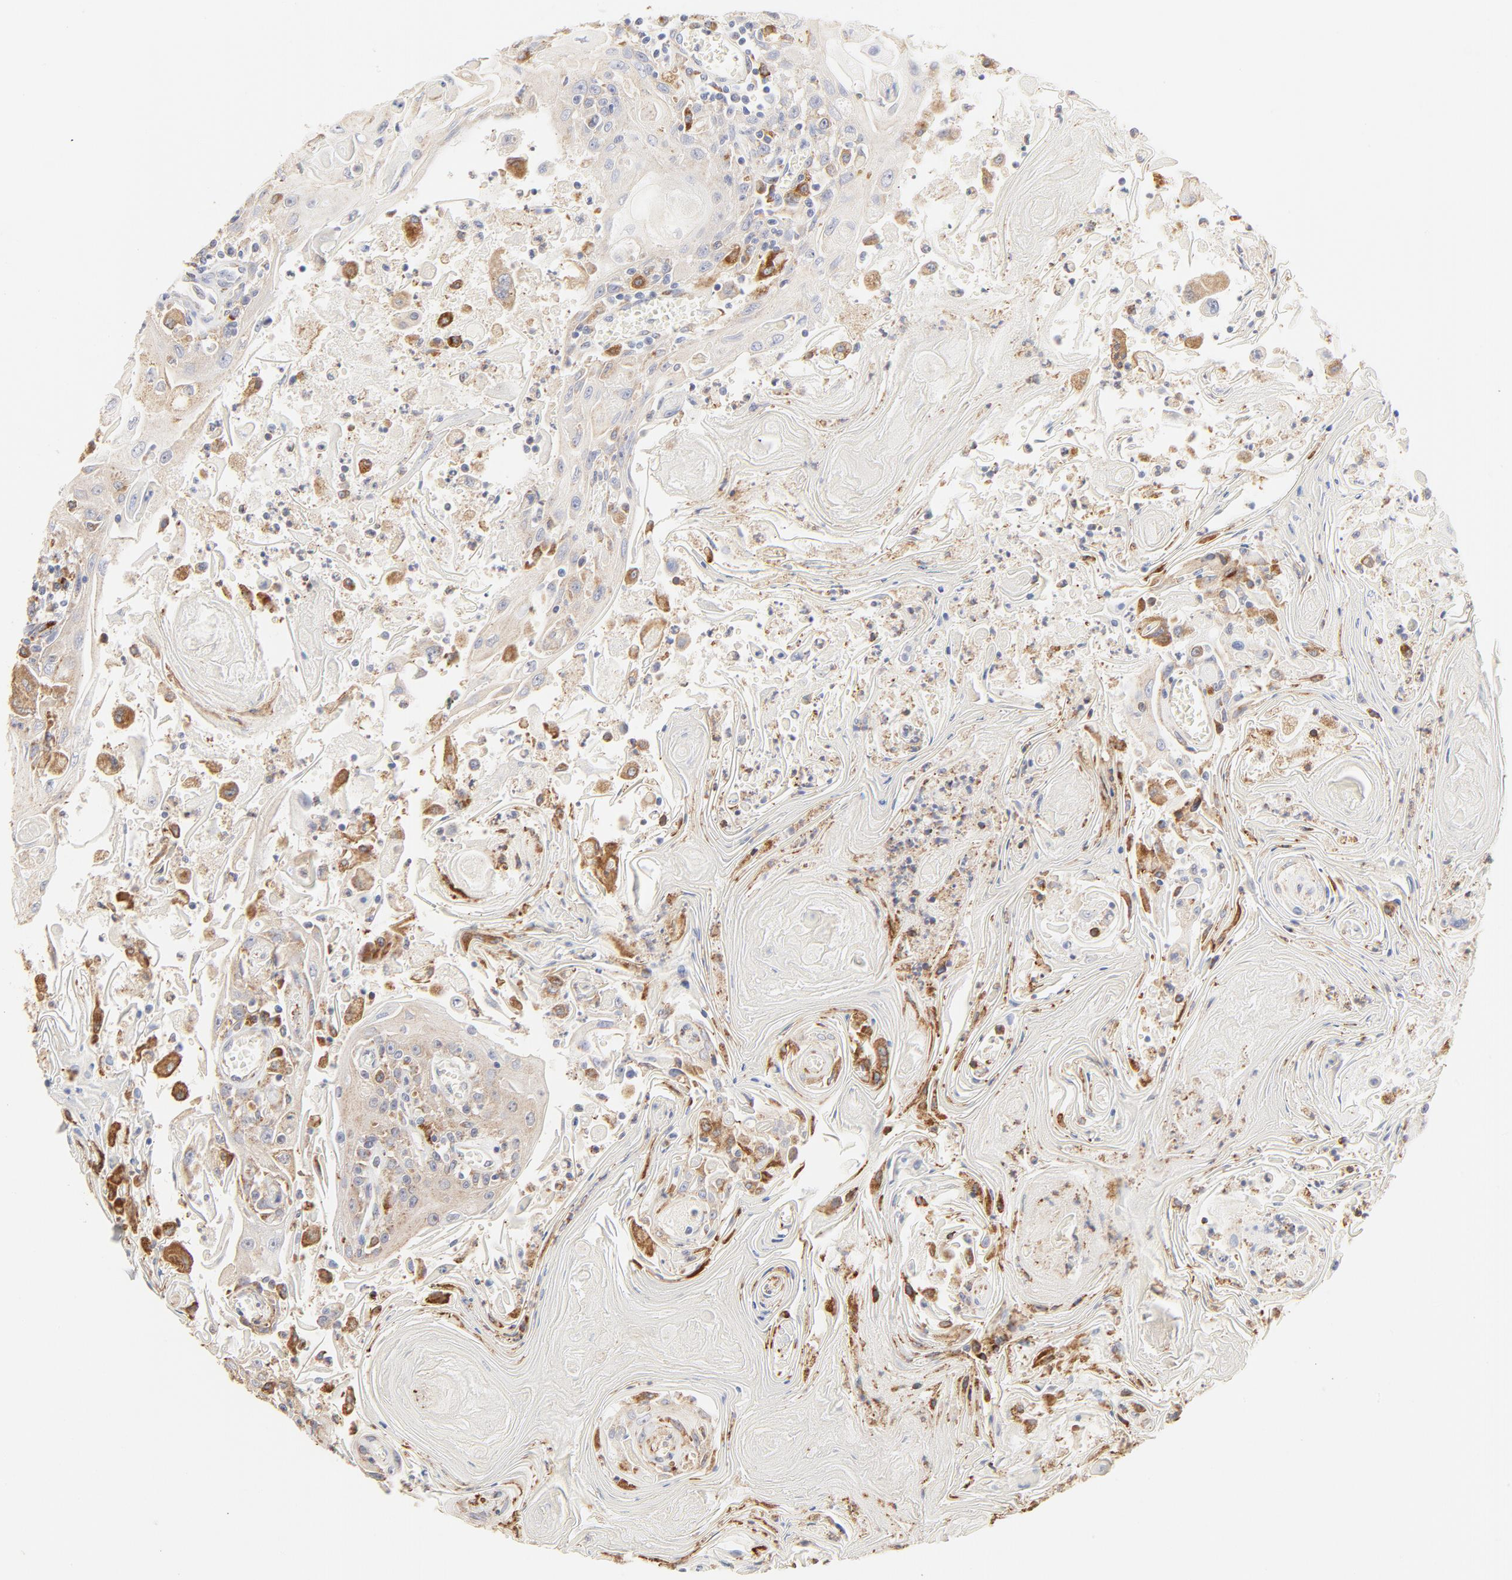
{"staining": {"intensity": "negative", "quantity": "none", "location": "none"}, "tissue": "head and neck cancer", "cell_type": "Tumor cells", "image_type": "cancer", "snomed": [{"axis": "morphology", "description": "Squamous cell carcinoma, NOS"}, {"axis": "topography", "description": "Oral tissue"}, {"axis": "topography", "description": "Head-Neck"}], "caption": "Immunohistochemistry histopathology image of neoplastic tissue: head and neck cancer (squamous cell carcinoma) stained with DAB exhibits no significant protein expression in tumor cells.", "gene": "CTSH", "patient": {"sex": "female", "age": 76}}